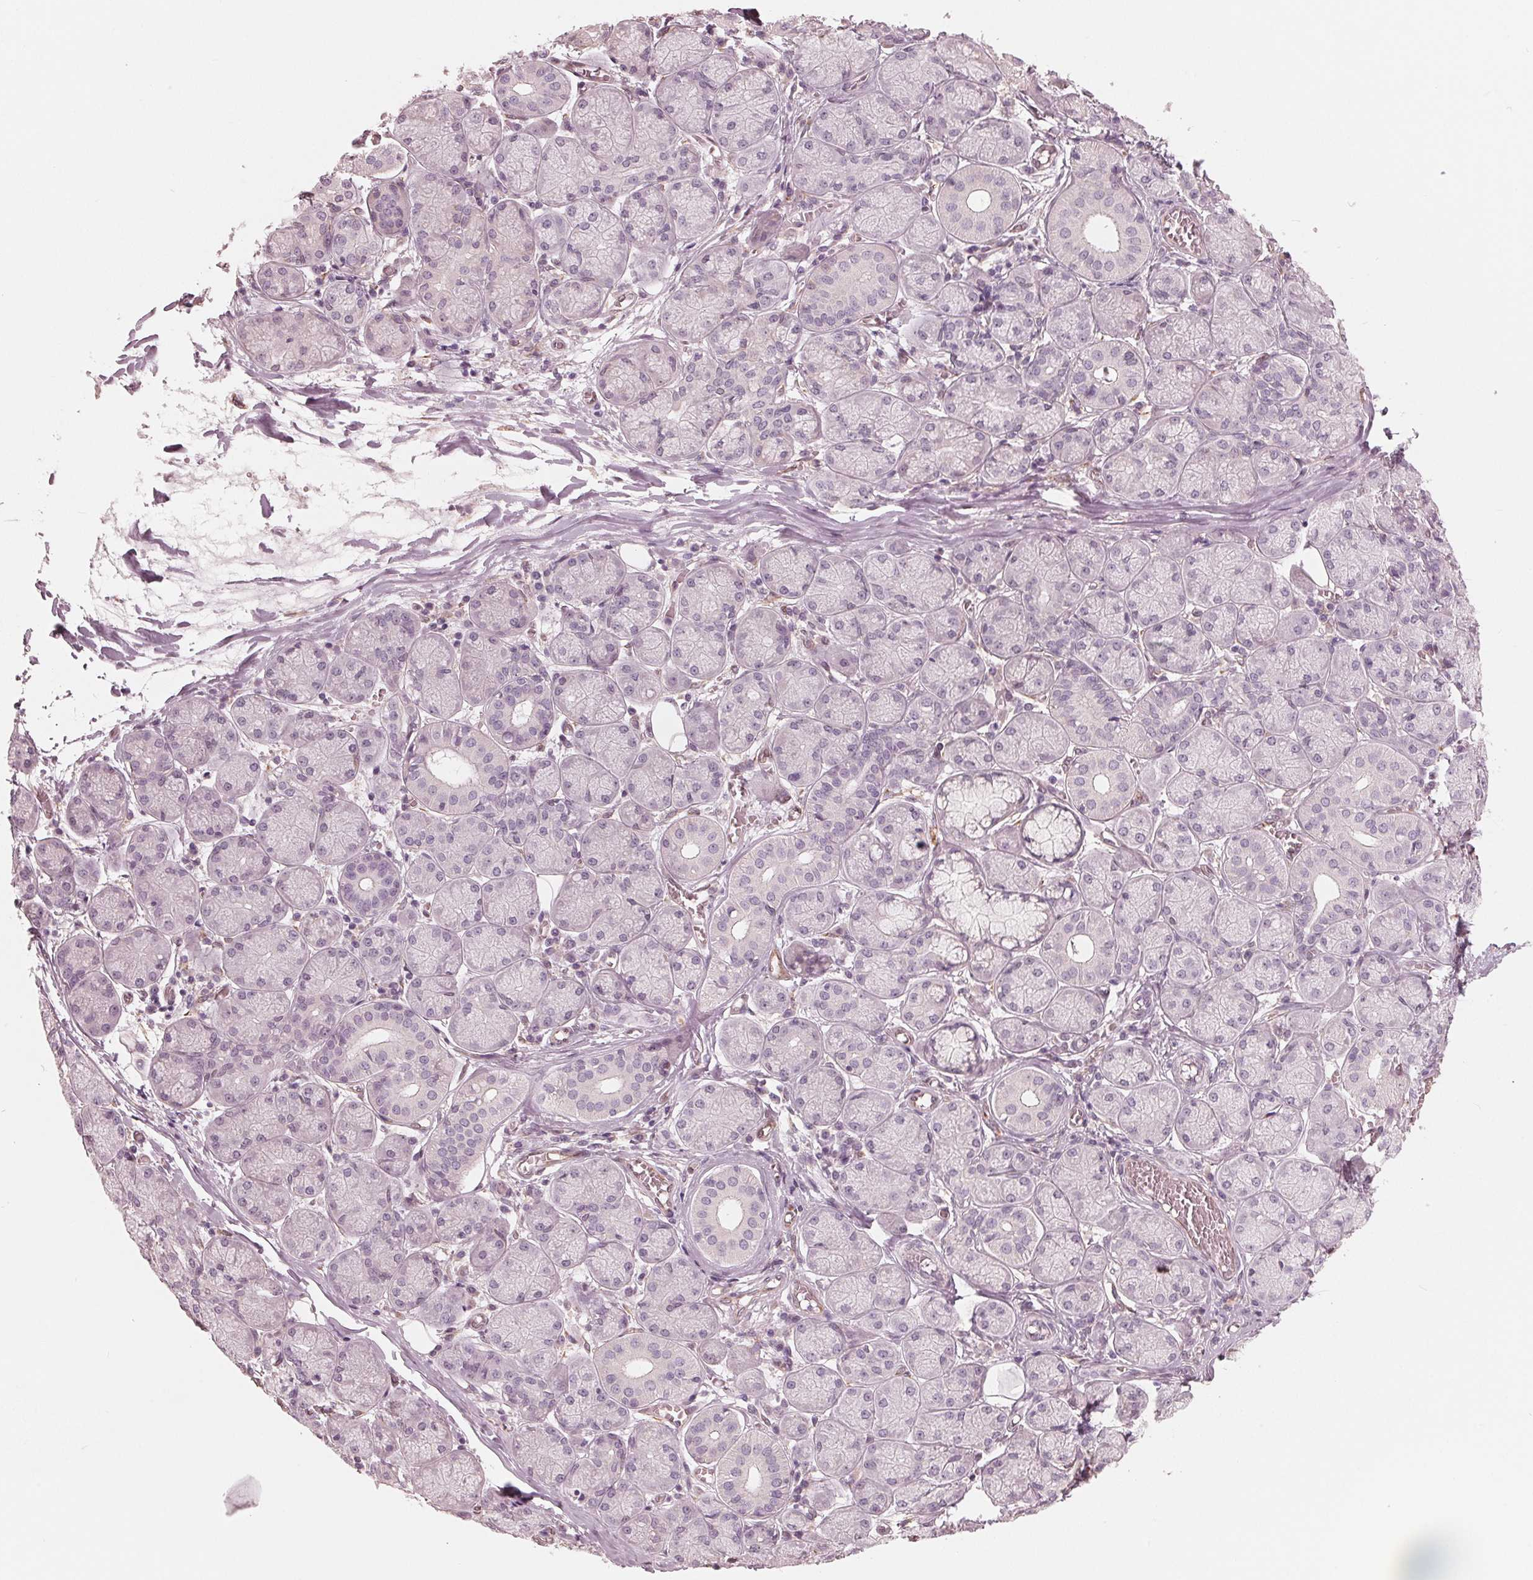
{"staining": {"intensity": "negative", "quantity": "none", "location": "none"}, "tissue": "salivary gland", "cell_type": "Glandular cells", "image_type": "normal", "snomed": [{"axis": "morphology", "description": "Normal tissue, NOS"}, {"axis": "topography", "description": "Salivary gland"}, {"axis": "topography", "description": "Peripheral nerve tissue"}], "caption": "Benign salivary gland was stained to show a protein in brown. There is no significant positivity in glandular cells. The staining was performed using DAB to visualize the protein expression in brown, while the nuclei were stained in blue with hematoxylin (Magnification: 20x).", "gene": "IKBIP", "patient": {"sex": "female", "age": 24}}